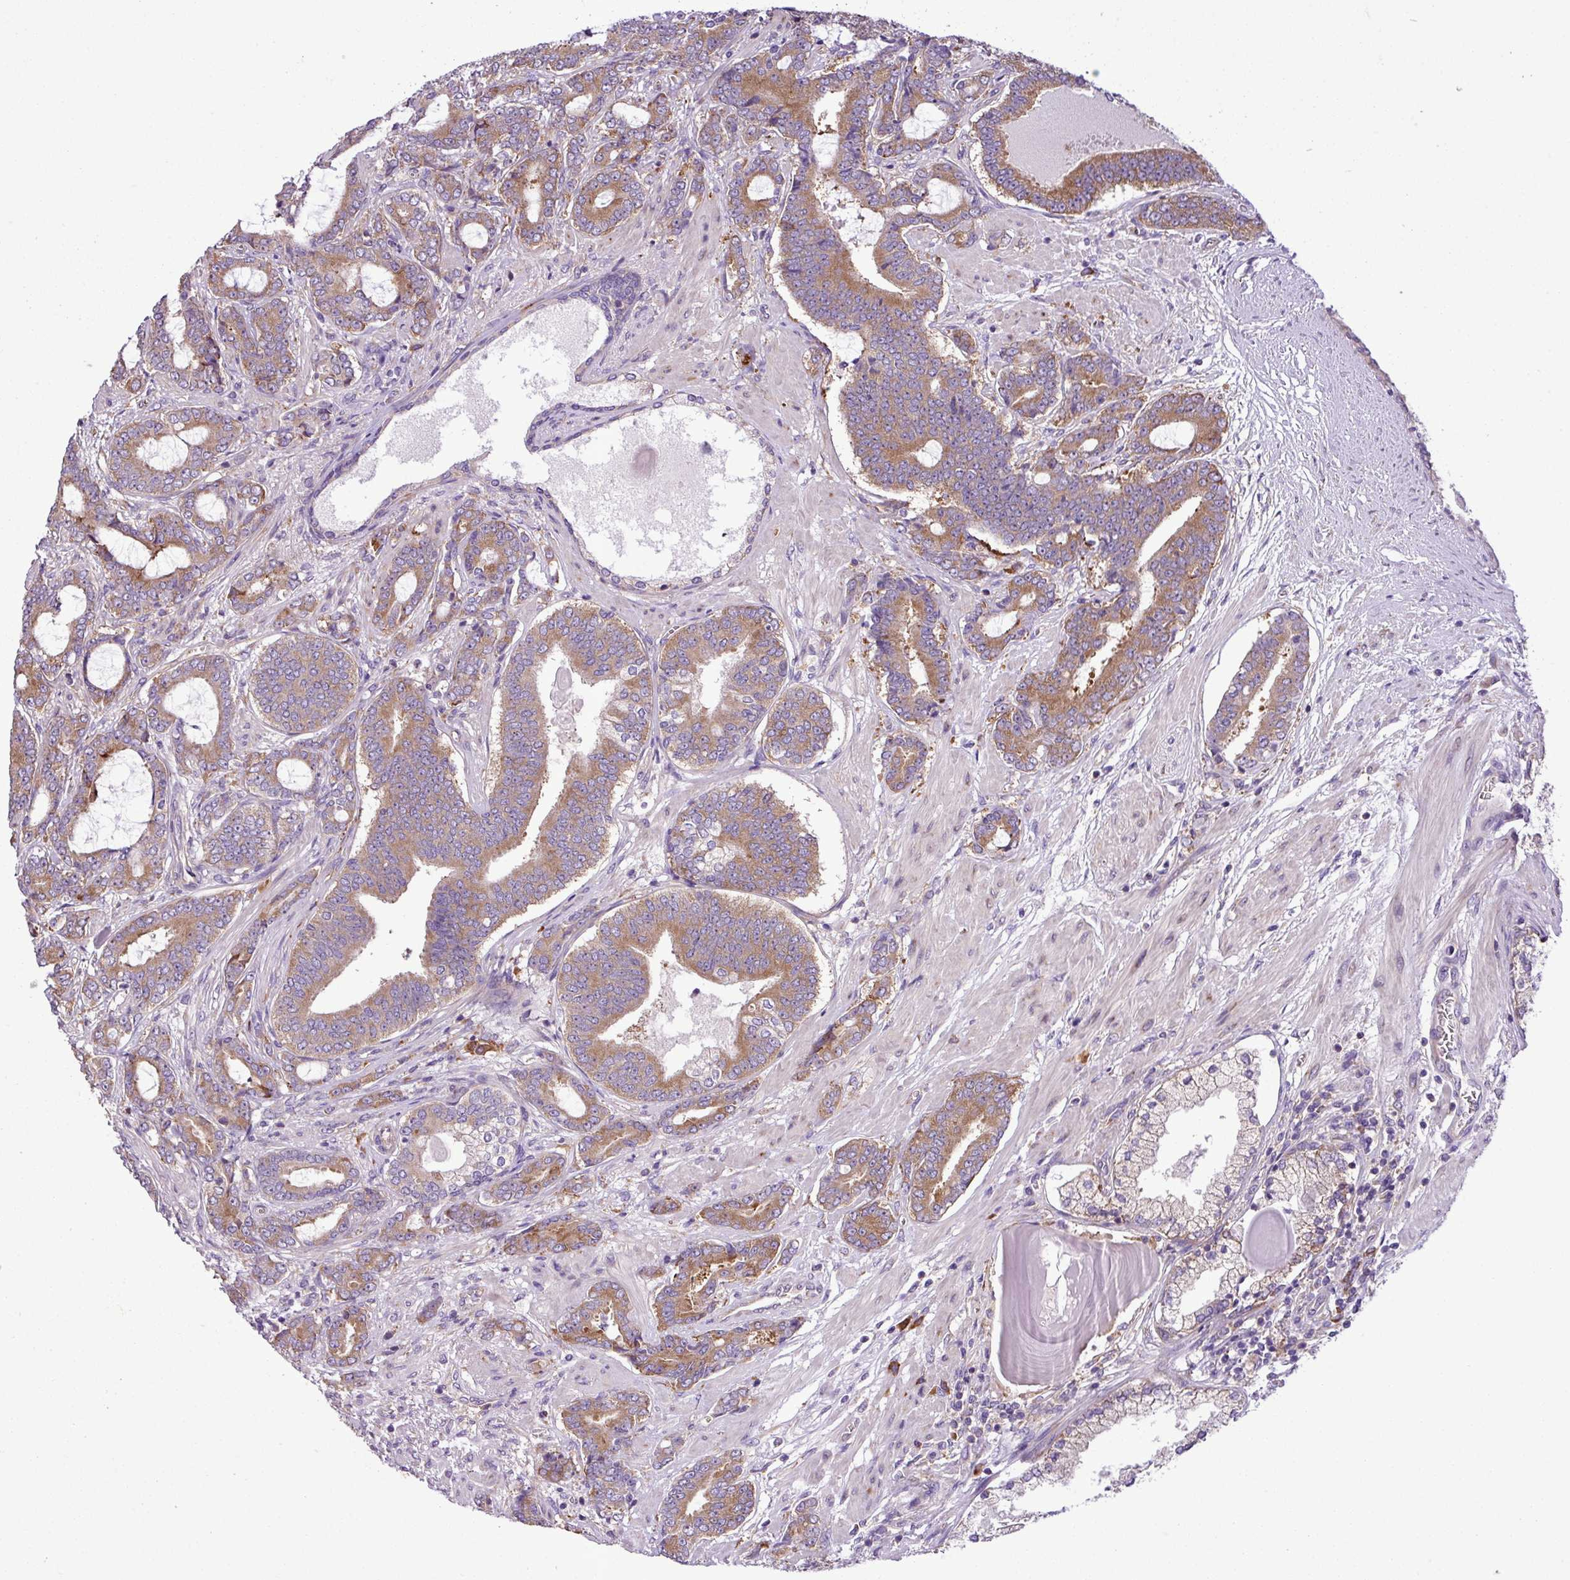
{"staining": {"intensity": "moderate", "quantity": ">75%", "location": "cytoplasmic/membranous"}, "tissue": "prostate cancer", "cell_type": "Tumor cells", "image_type": "cancer", "snomed": [{"axis": "morphology", "description": "Adenocarcinoma, Low grade"}, {"axis": "topography", "description": "Prostate and seminal vesicle, NOS"}], "caption": "Prostate adenocarcinoma (low-grade) was stained to show a protein in brown. There is medium levels of moderate cytoplasmic/membranous expression in about >75% of tumor cells. (IHC, brightfield microscopy, high magnification).", "gene": "RPL13", "patient": {"sex": "male", "age": 61}}